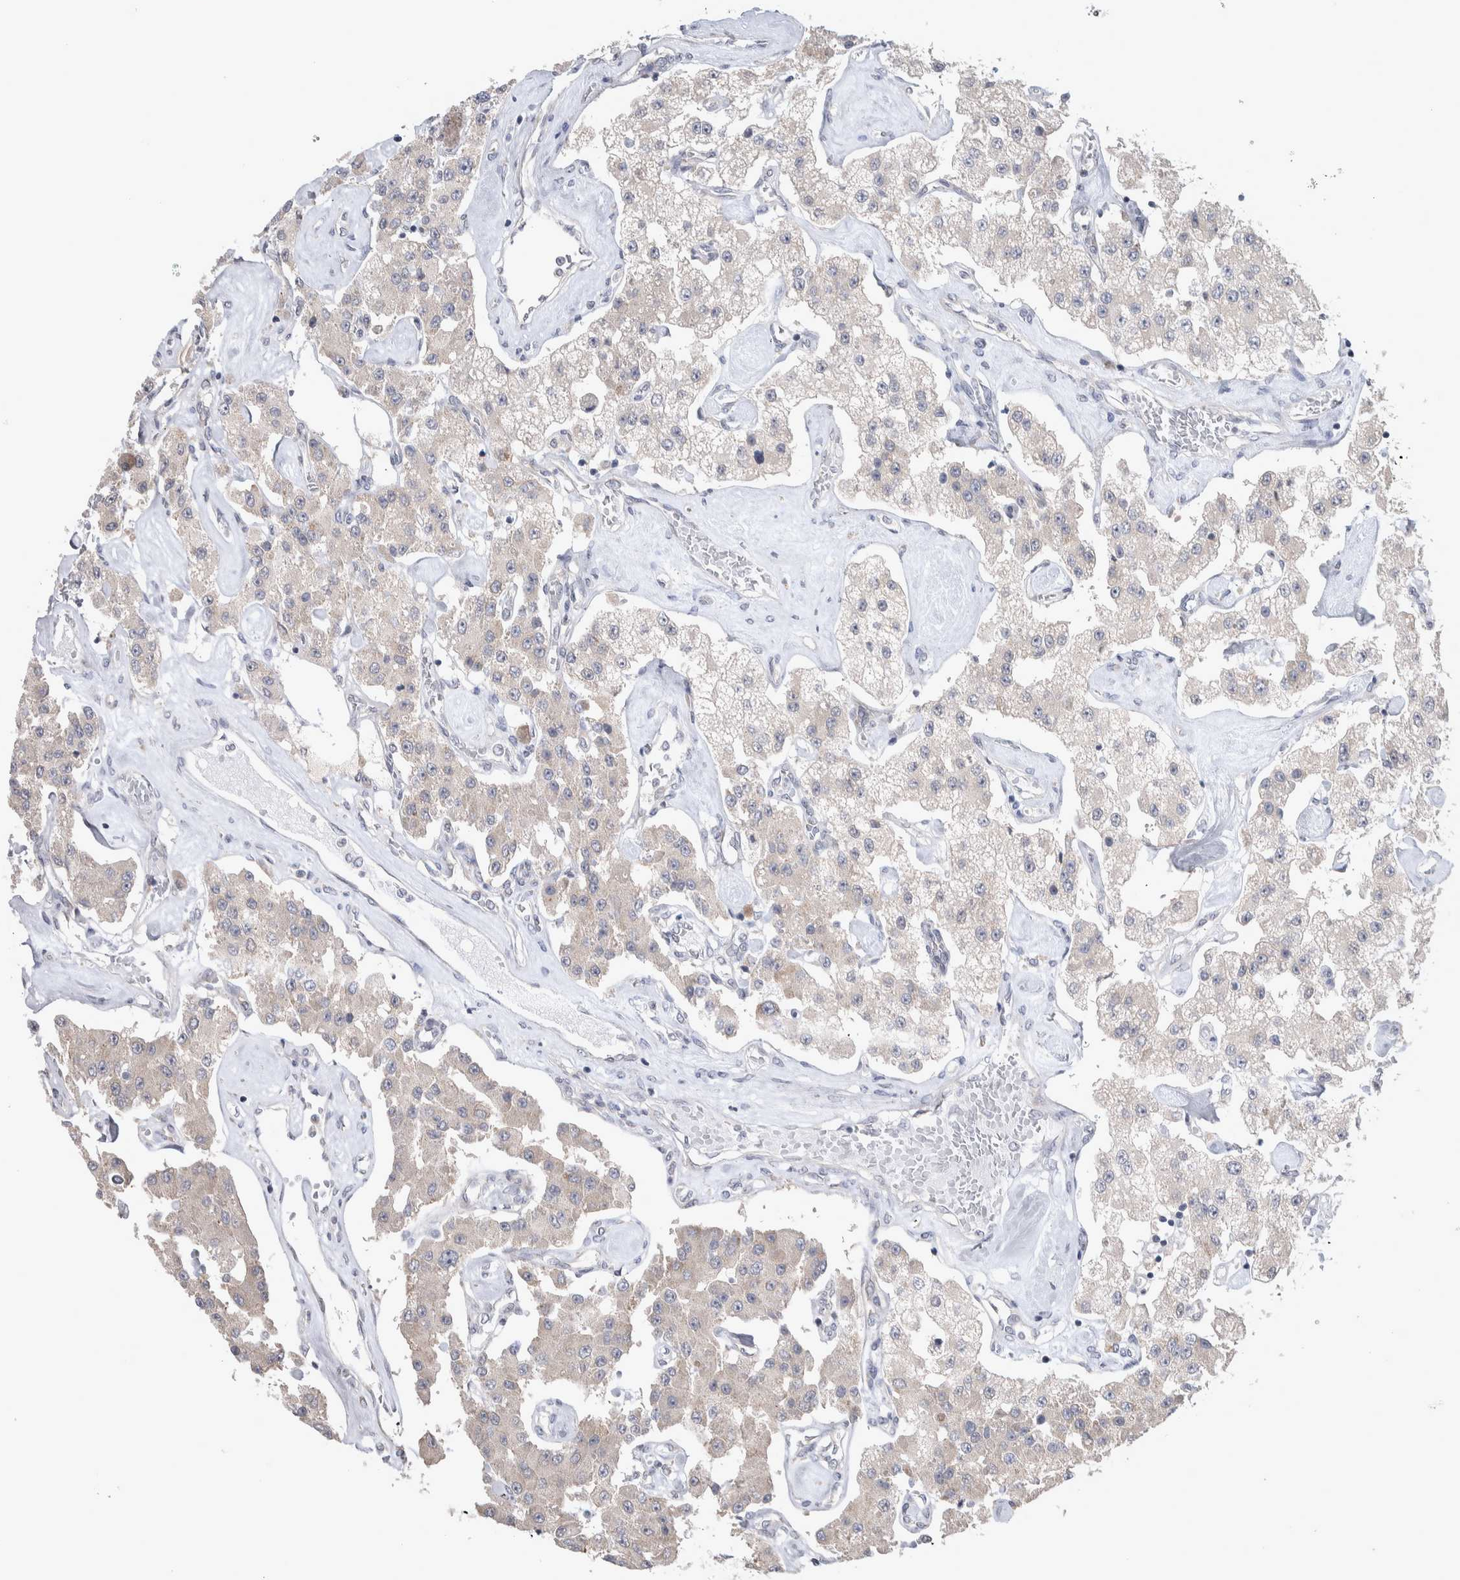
{"staining": {"intensity": "weak", "quantity": "<25%", "location": "cytoplasmic/membranous"}, "tissue": "carcinoid", "cell_type": "Tumor cells", "image_type": "cancer", "snomed": [{"axis": "morphology", "description": "Carcinoid, malignant, NOS"}, {"axis": "topography", "description": "Pancreas"}], "caption": "DAB (3,3'-diaminobenzidine) immunohistochemical staining of carcinoid displays no significant positivity in tumor cells.", "gene": "CUL2", "patient": {"sex": "male", "age": 41}}